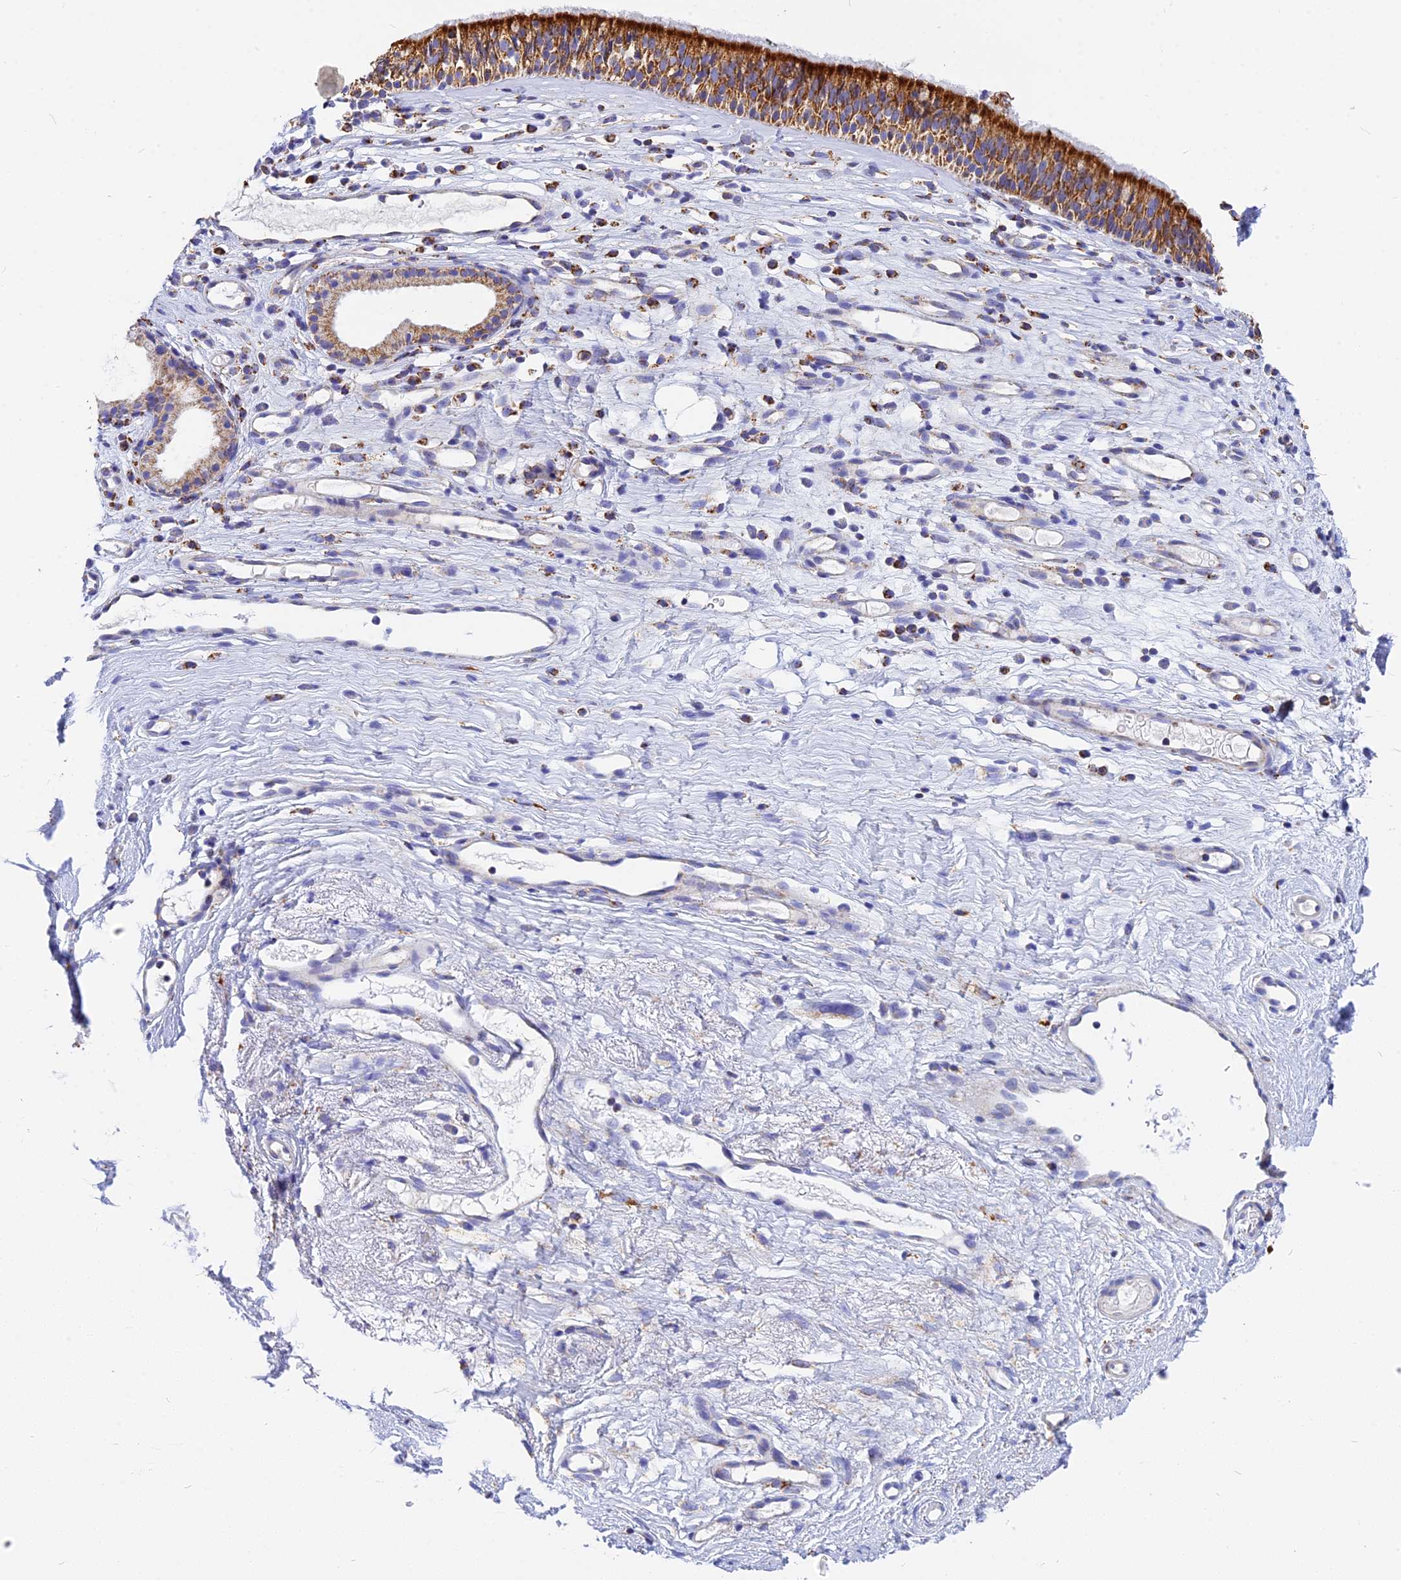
{"staining": {"intensity": "strong", "quantity": ">75%", "location": "cytoplasmic/membranous"}, "tissue": "nasopharynx", "cell_type": "Respiratory epithelial cells", "image_type": "normal", "snomed": [{"axis": "morphology", "description": "Normal tissue, NOS"}, {"axis": "morphology", "description": "Inflammation, NOS"}, {"axis": "morphology", "description": "Malignant melanoma, Metastatic site"}, {"axis": "topography", "description": "Nasopharynx"}], "caption": "Protein staining reveals strong cytoplasmic/membranous staining in approximately >75% of respiratory epithelial cells in benign nasopharynx.", "gene": "VDAC2", "patient": {"sex": "male", "age": 70}}